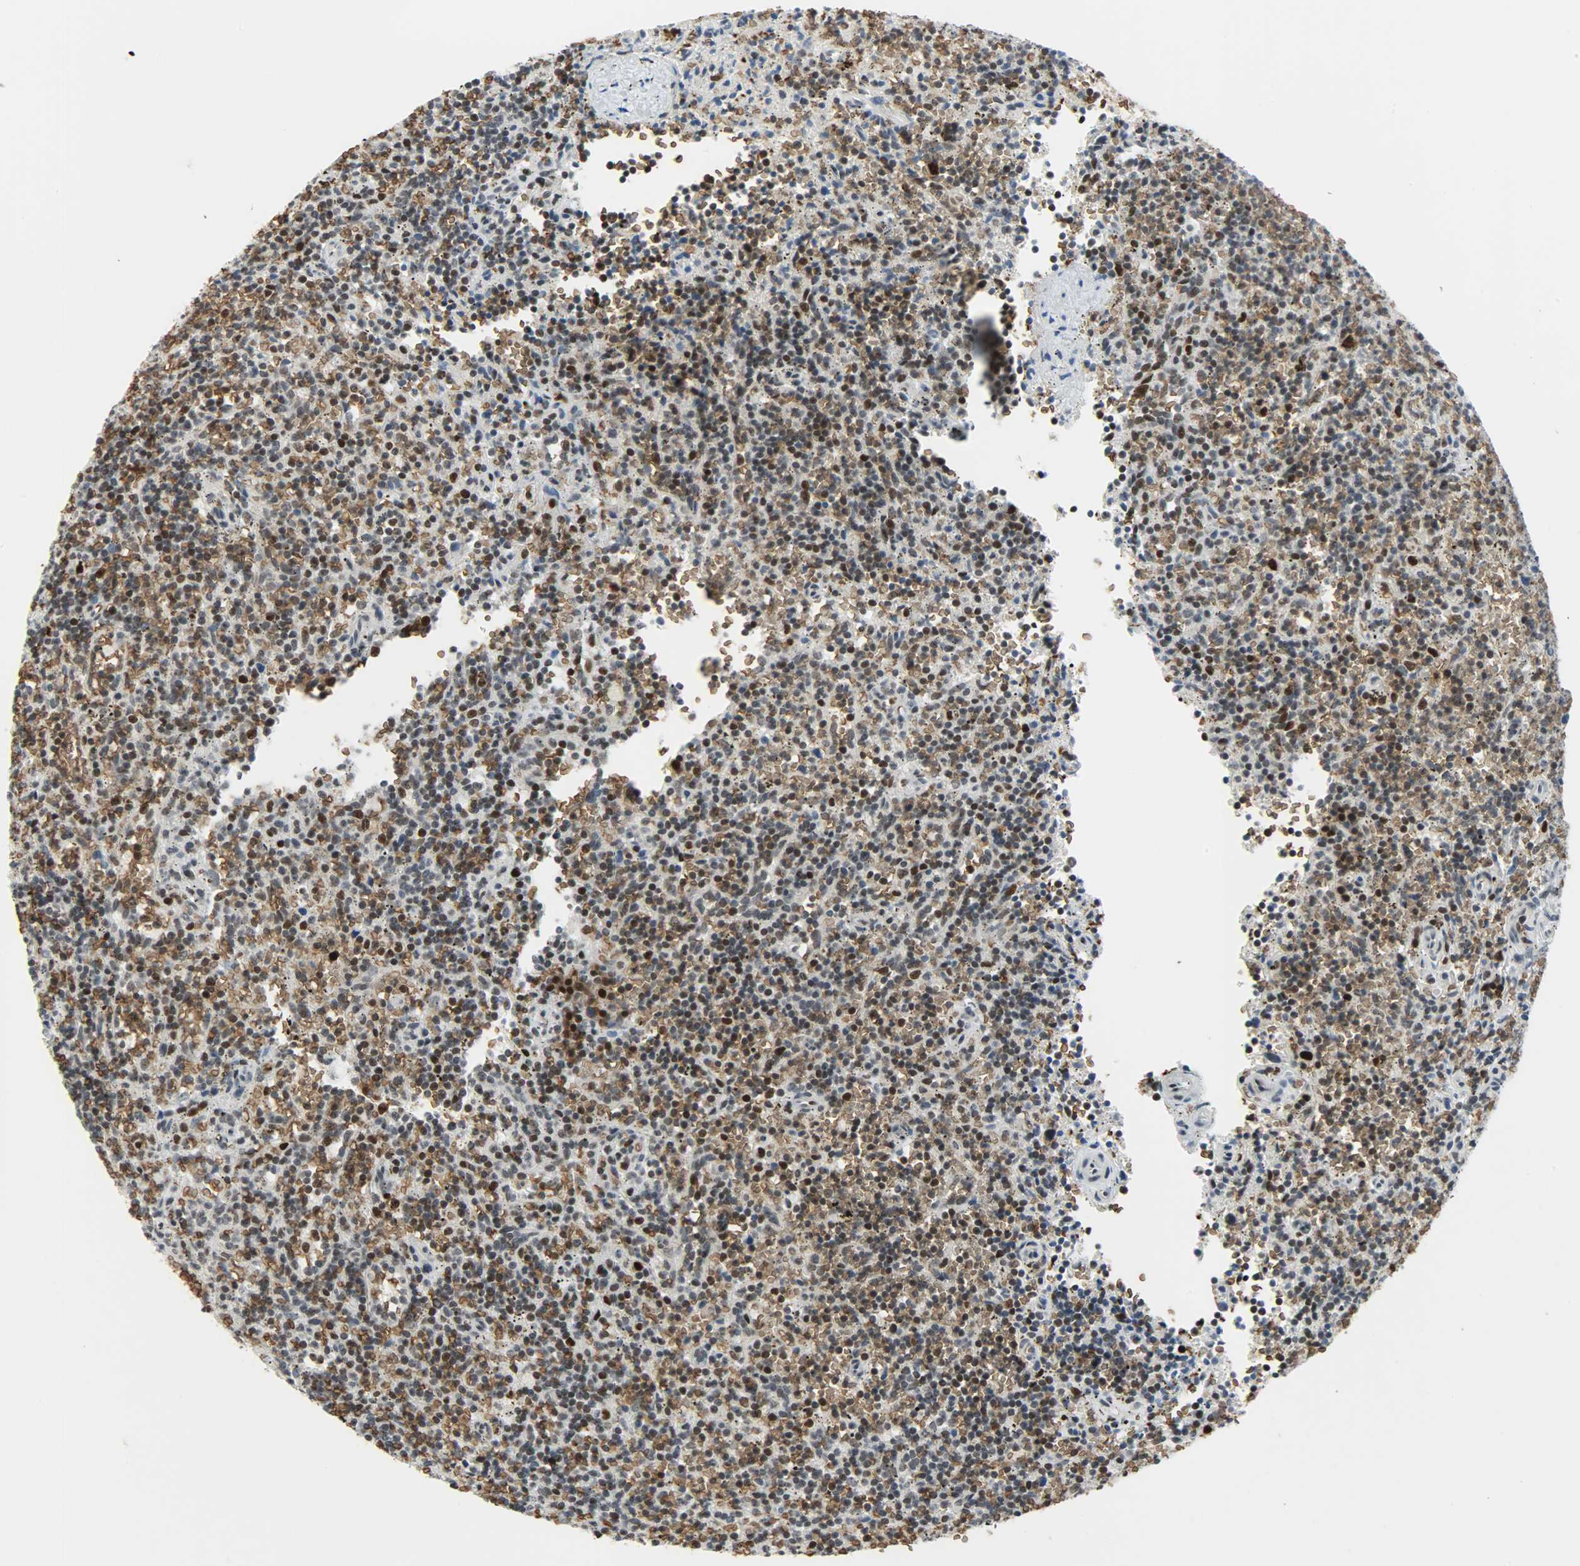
{"staining": {"intensity": "strong", "quantity": "25%-75%", "location": "nuclear"}, "tissue": "lymphoma", "cell_type": "Tumor cells", "image_type": "cancer", "snomed": [{"axis": "morphology", "description": "Malignant lymphoma, non-Hodgkin's type, Low grade"}, {"axis": "topography", "description": "Spleen"}], "caption": "IHC micrograph of neoplastic tissue: lymphoma stained using IHC exhibits high levels of strong protein expression localized specifically in the nuclear of tumor cells, appearing as a nuclear brown color.", "gene": "SNAI1", "patient": {"sex": "male", "age": 73}}